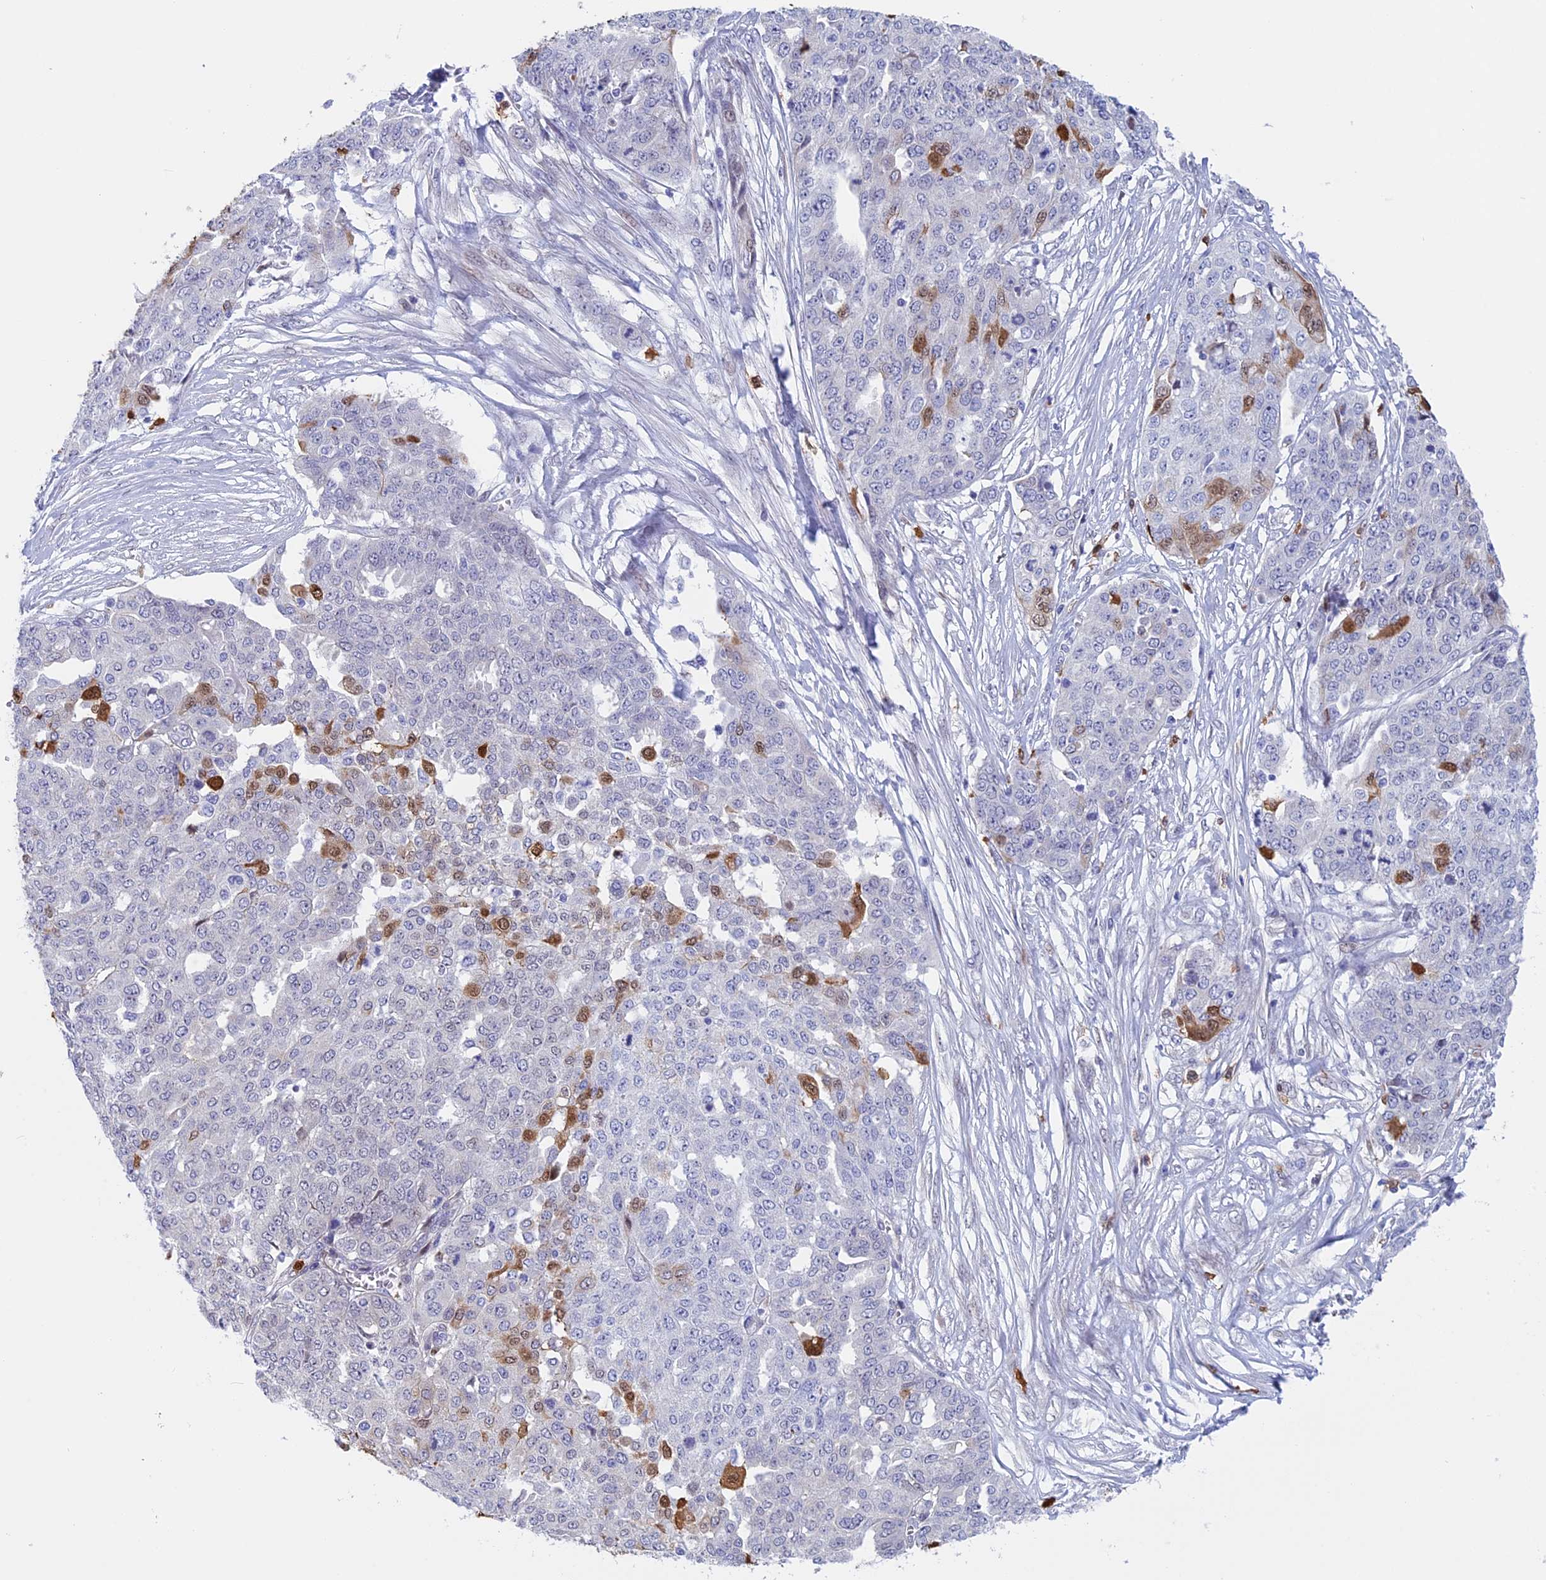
{"staining": {"intensity": "moderate", "quantity": "<25%", "location": "cytoplasmic/membranous,nuclear"}, "tissue": "ovarian cancer", "cell_type": "Tumor cells", "image_type": "cancer", "snomed": [{"axis": "morphology", "description": "Cystadenocarcinoma, serous, NOS"}, {"axis": "topography", "description": "Soft tissue"}, {"axis": "topography", "description": "Ovary"}], "caption": "High-magnification brightfield microscopy of ovarian serous cystadenocarcinoma stained with DAB (brown) and counterstained with hematoxylin (blue). tumor cells exhibit moderate cytoplasmic/membranous and nuclear positivity is present in about<25% of cells. The staining was performed using DAB, with brown indicating positive protein expression. Nuclei are stained blue with hematoxylin.", "gene": "SLC26A1", "patient": {"sex": "female", "age": 57}}